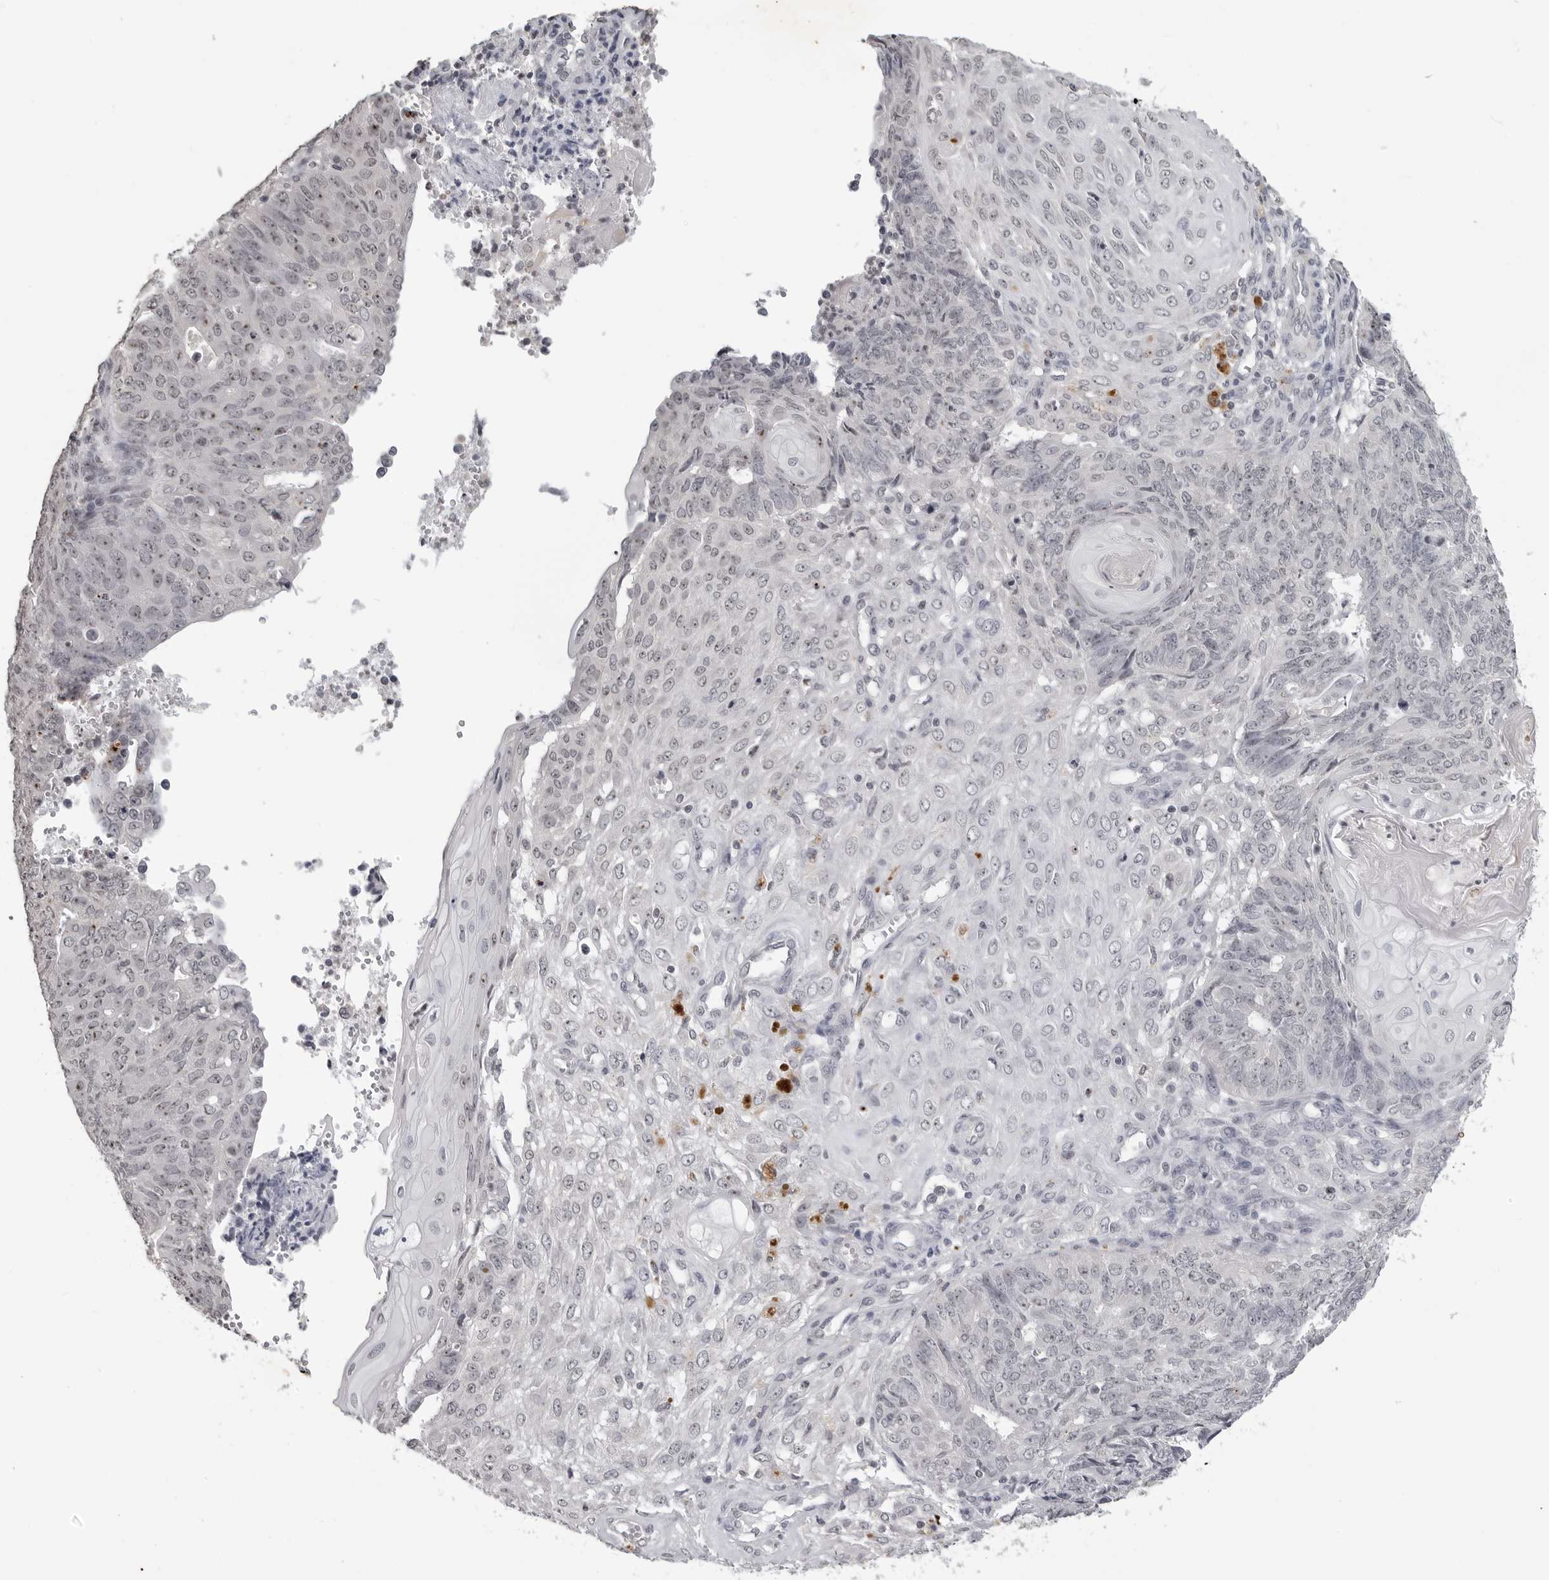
{"staining": {"intensity": "negative", "quantity": "none", "location": "none"}, "tissue": "endometrial cancer", "cell_type": "Tumor cells", "image_type": "cancer", "snomed": [{"axis": "morphology", "description": "Adenocarcinoma, NOS"}, {"axis": "topography", "description": "Endometrium"}], "caption": "Immunohistochemistry (IHC) histopathology image of human endometrial adenocarcinoma stained for a protein (brown), which reveals no positivity in tumor cells. (DAB immunohistochemistry (IHC) visualized using brightfield microscopy, high magnification).", "gene": "DDX54", "patient": {"sex": "female", "age": 32}}